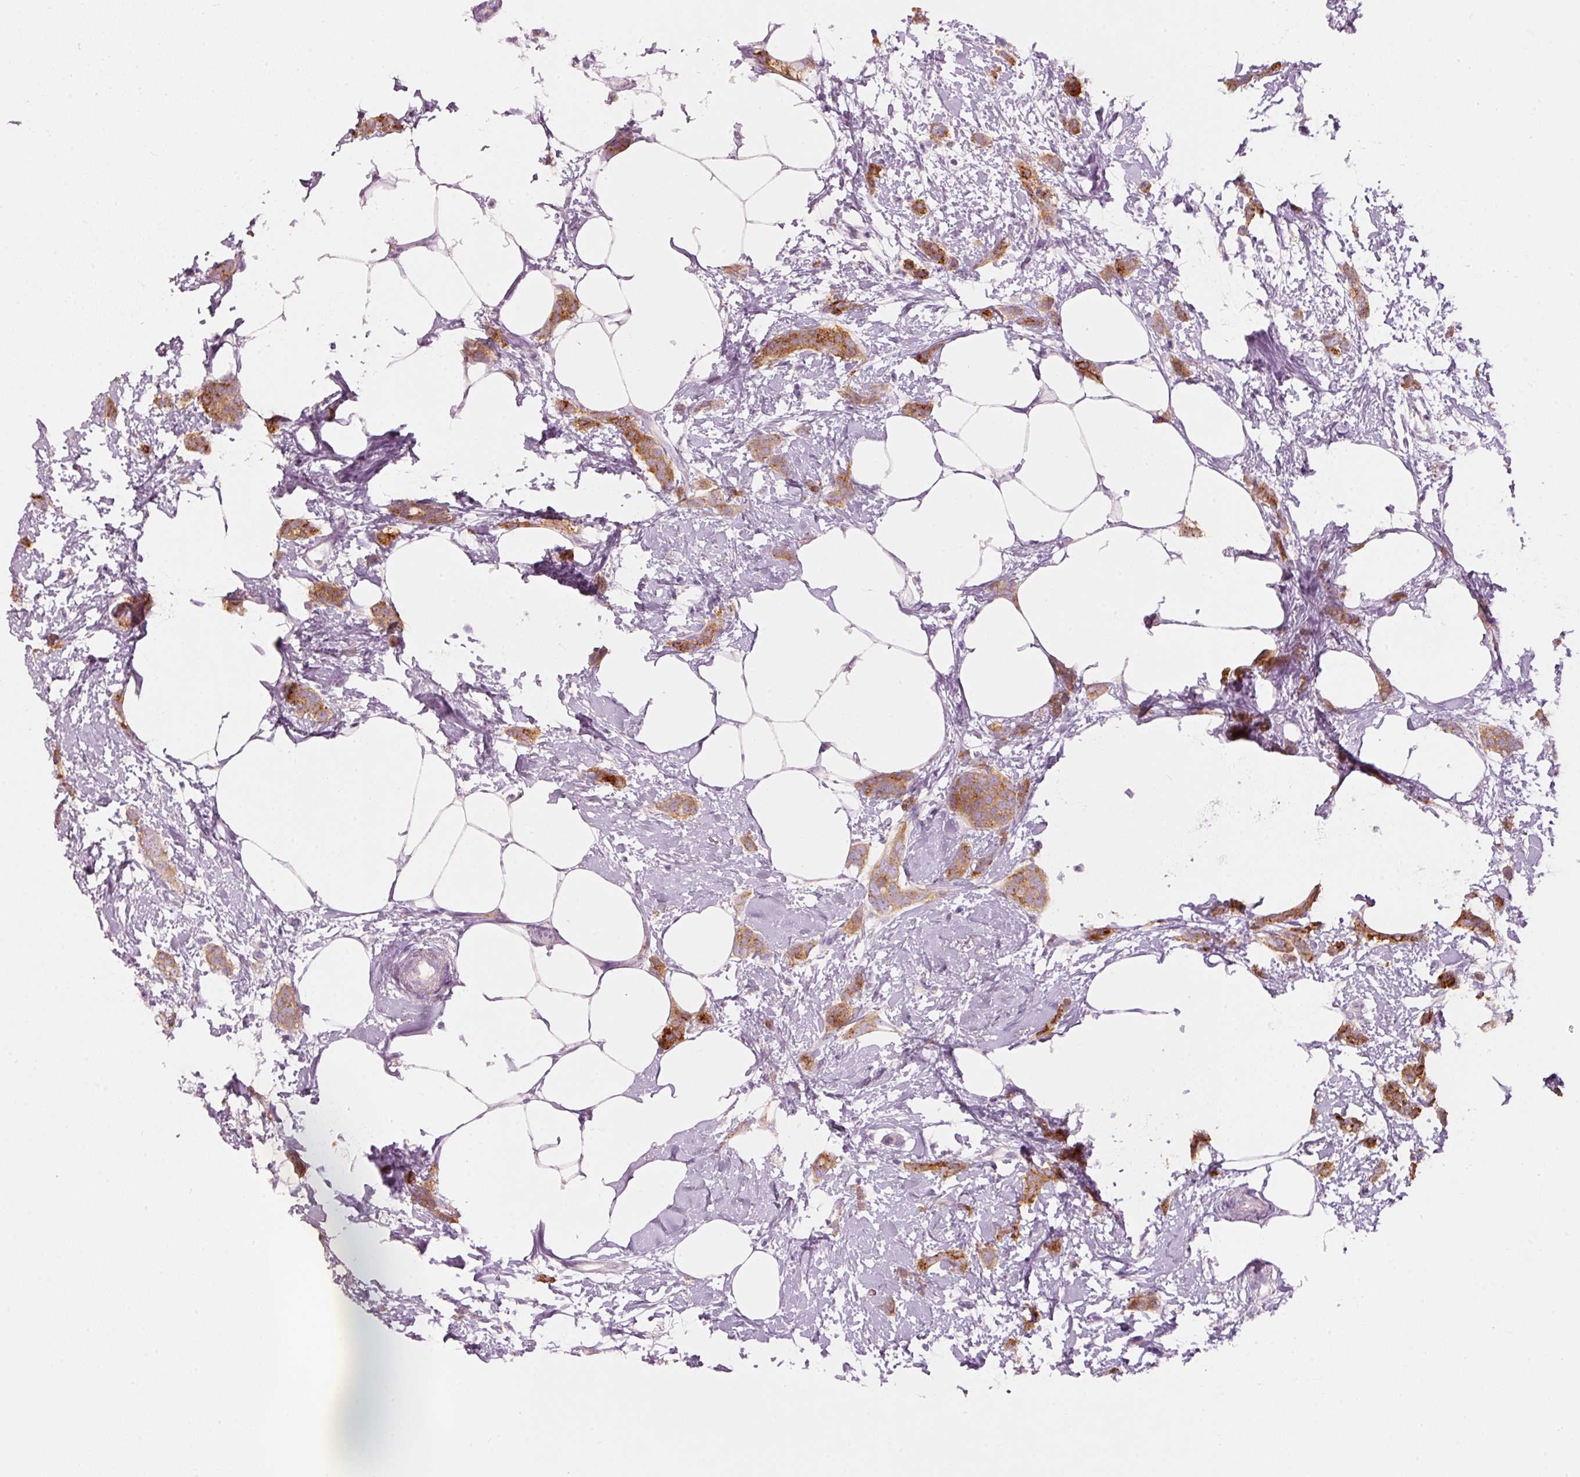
{"staining": {"intensity": "moderate", "quantity": ">75%", "location": "cytoplasmic/membranous"}, "tissue": "breast cancer", "cell_type": "Tumor cells", "image_type": "cancer", "snomed": [{"axis": "morphology", "description": "Duct carcinoma"}, {"axis": "topography", "description": "Breast"}], "caption": "This image demonstrates immunohistochemistry (IHC) staining of human invasive ductal carcinoma (breast), with medium moderate cytoplasmic/membranous staining in approximately >75% of tumor cells.", "gene": "PDXDC1", "patient": {"sex": "female", "age": 72}}